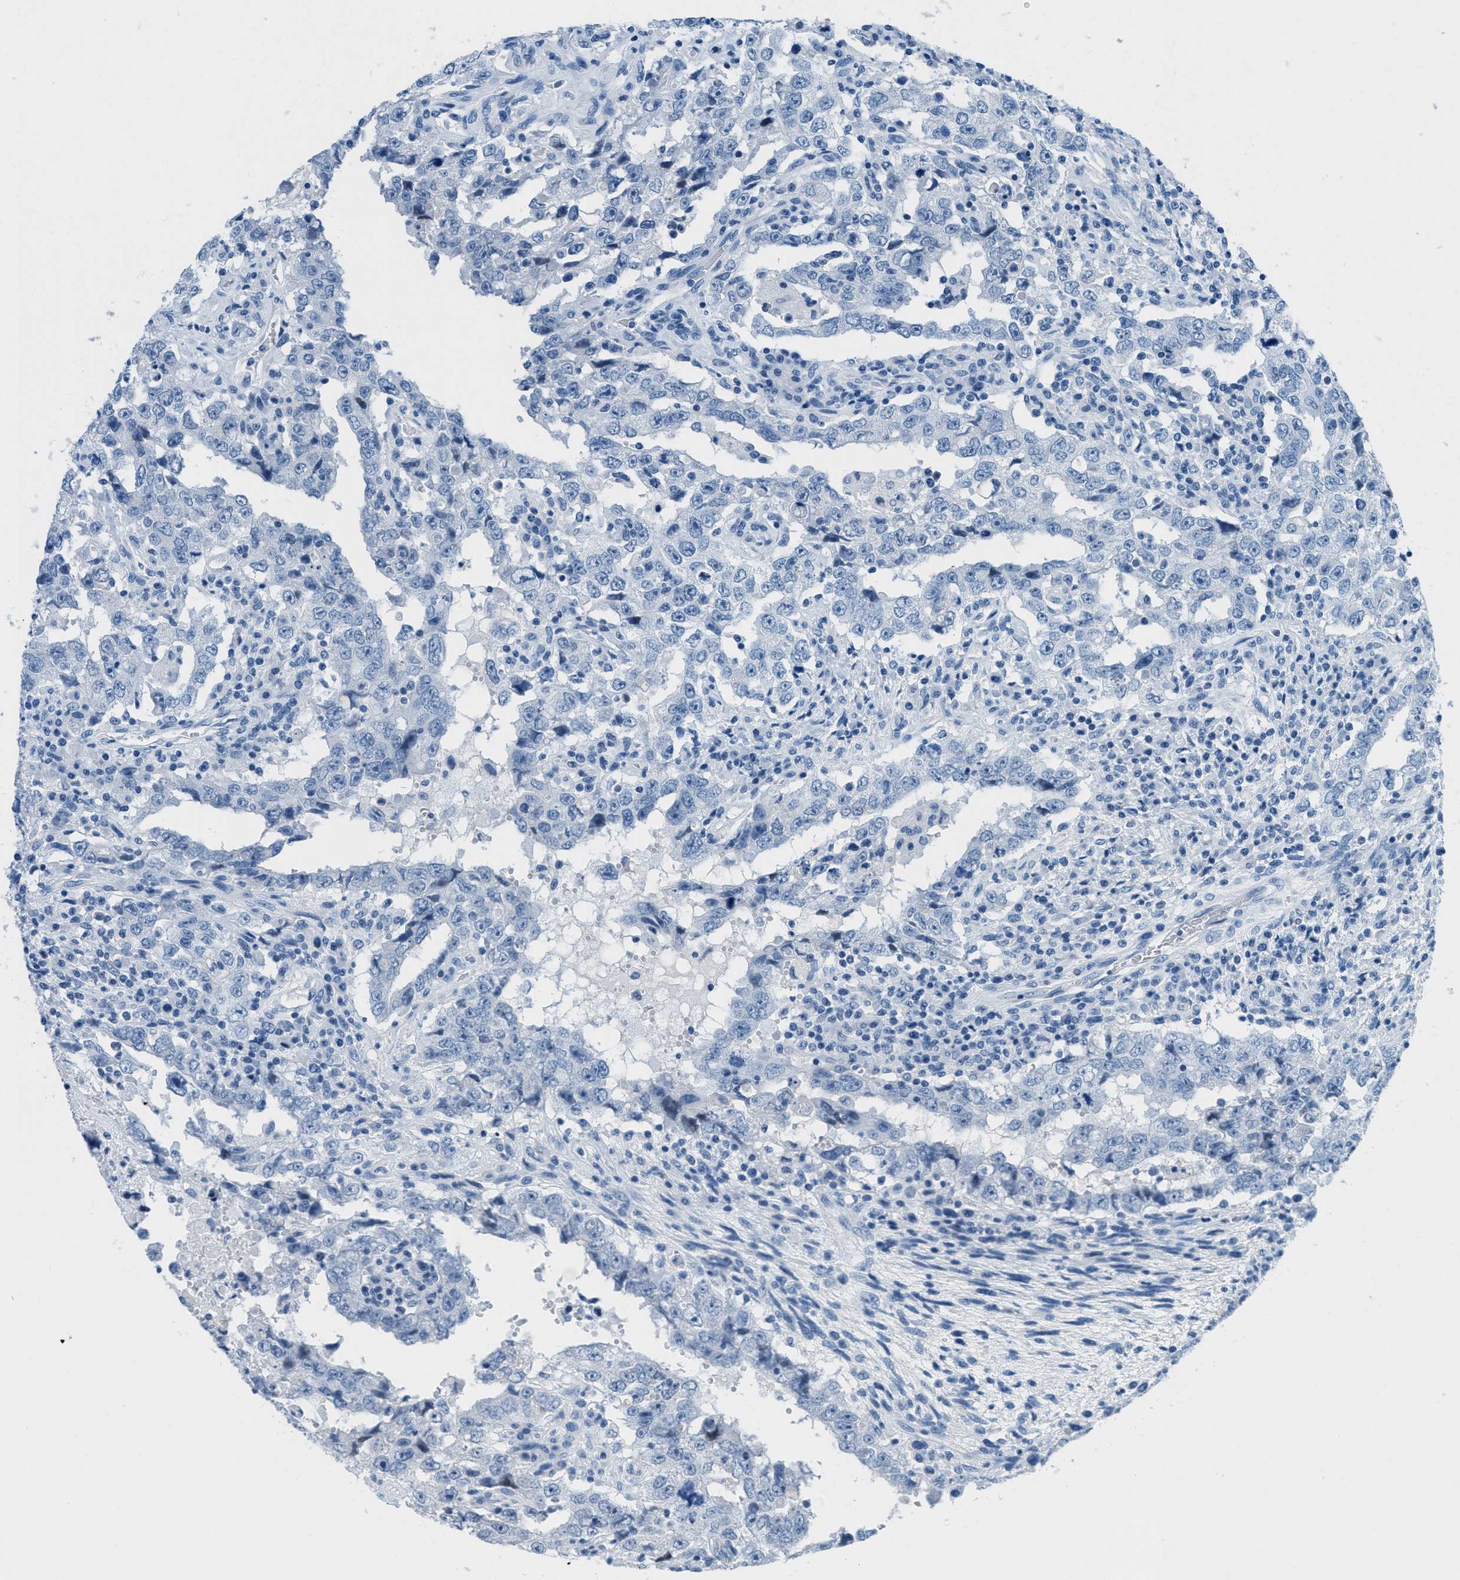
{"staining": {"intensity": "negative", "quantity": "none", "location": "none"}, "tissue": "testis cancer", "cell_type": "Tumor cells", "image_type": "cancer", "snomed": [{"axis": "morphology", "description": "Carcinoma, Embryonal, NOS"}, {"axis": "topography", "description": "Testis"}], "caption": "Immunohistochemical staining of human testis embryonal carcinoma exhibits no significant staining in tumor cells.", "gene": "MGARP", "patient": {"sex": "male", "age": 26}}